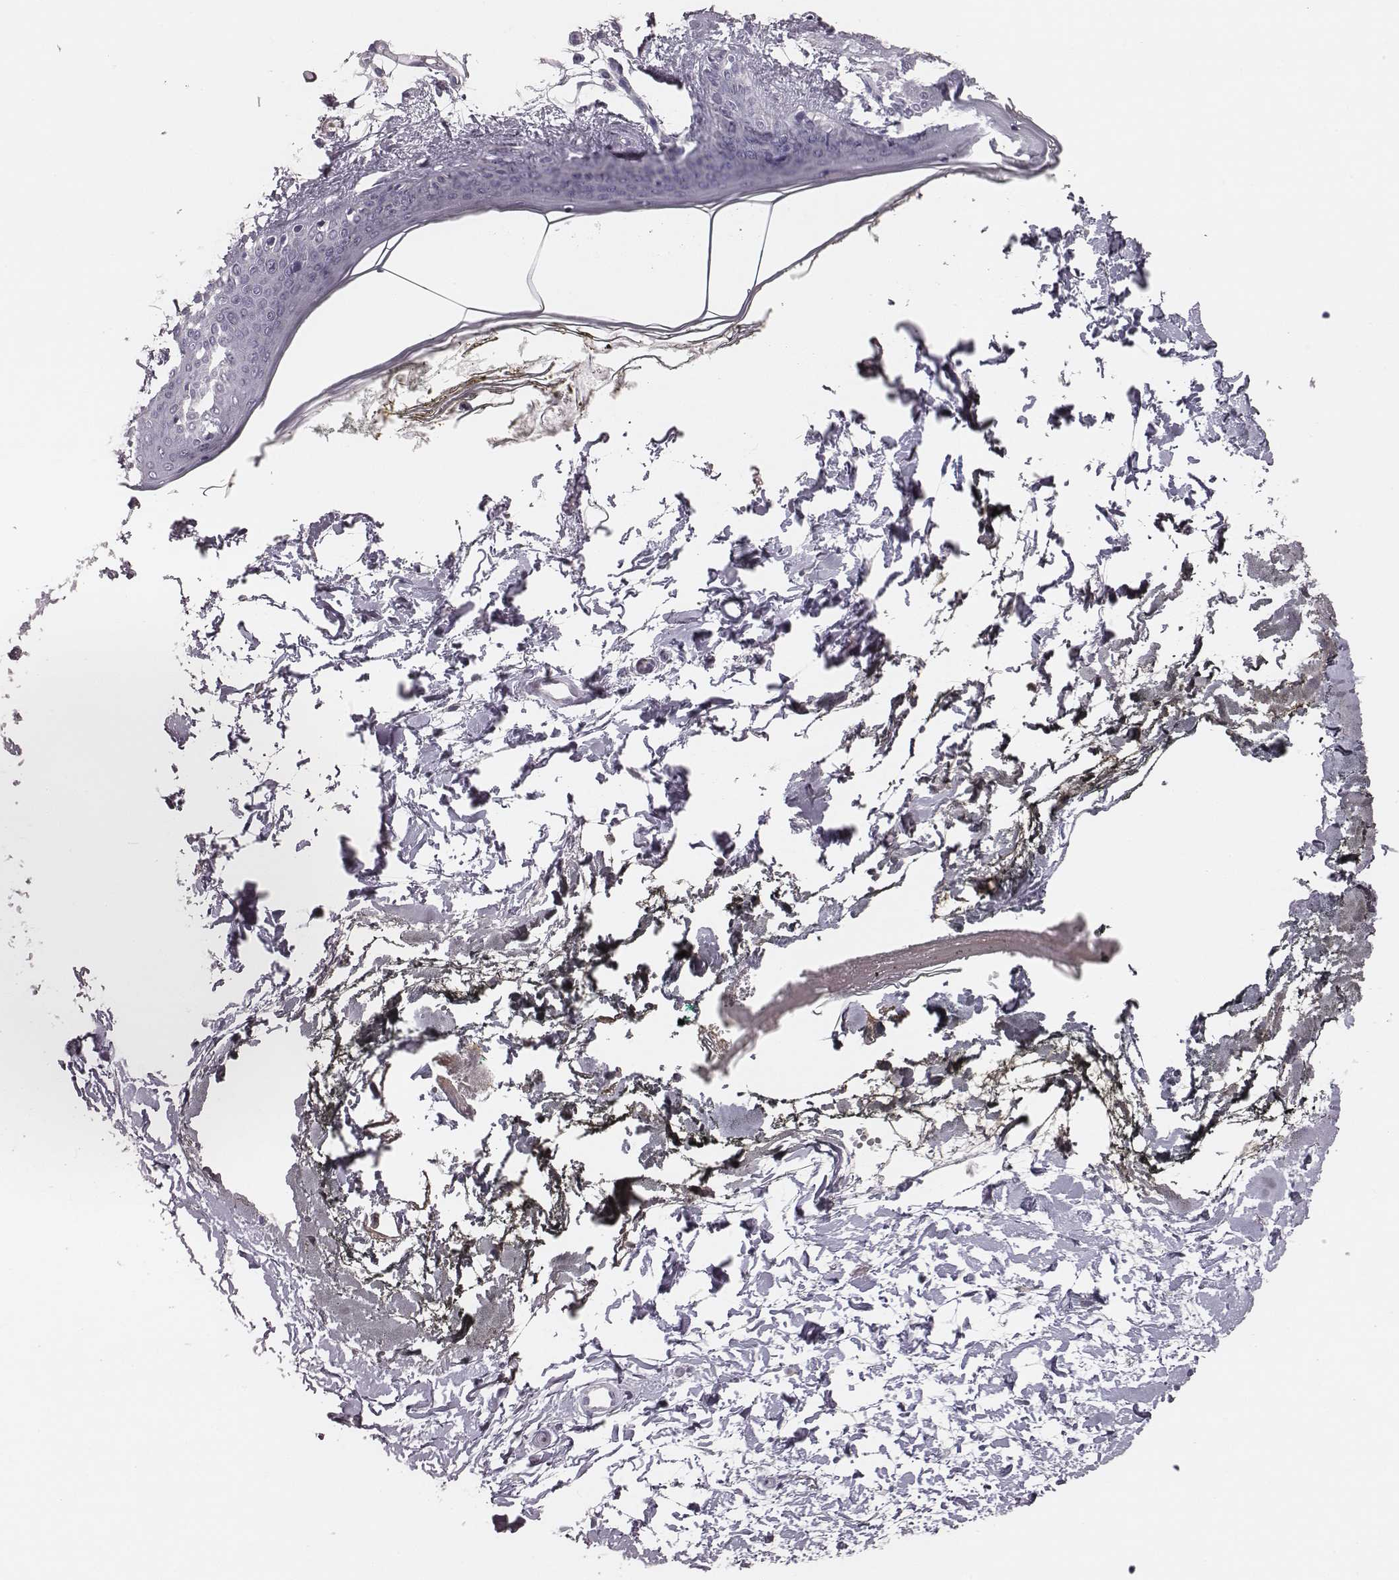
{"staining": {"intensity": "negative", "quantity": "none", "location": "none"}, "tissue": "skin", "cell_type": "Fibroblasts", "image_type": "normal", "snomed": [{"axis": "morphology", "description": "Normal tissue, NOS"}, {"axis": "topography", "description": "Skin"}], "caption": "An immunohistochemistry (IHC) histopathology image of benign skin is shown. There is no staining in fibroblasts of skin.", "gene": "CSHL1", "patient": {"sex": "female", "age": 34}}